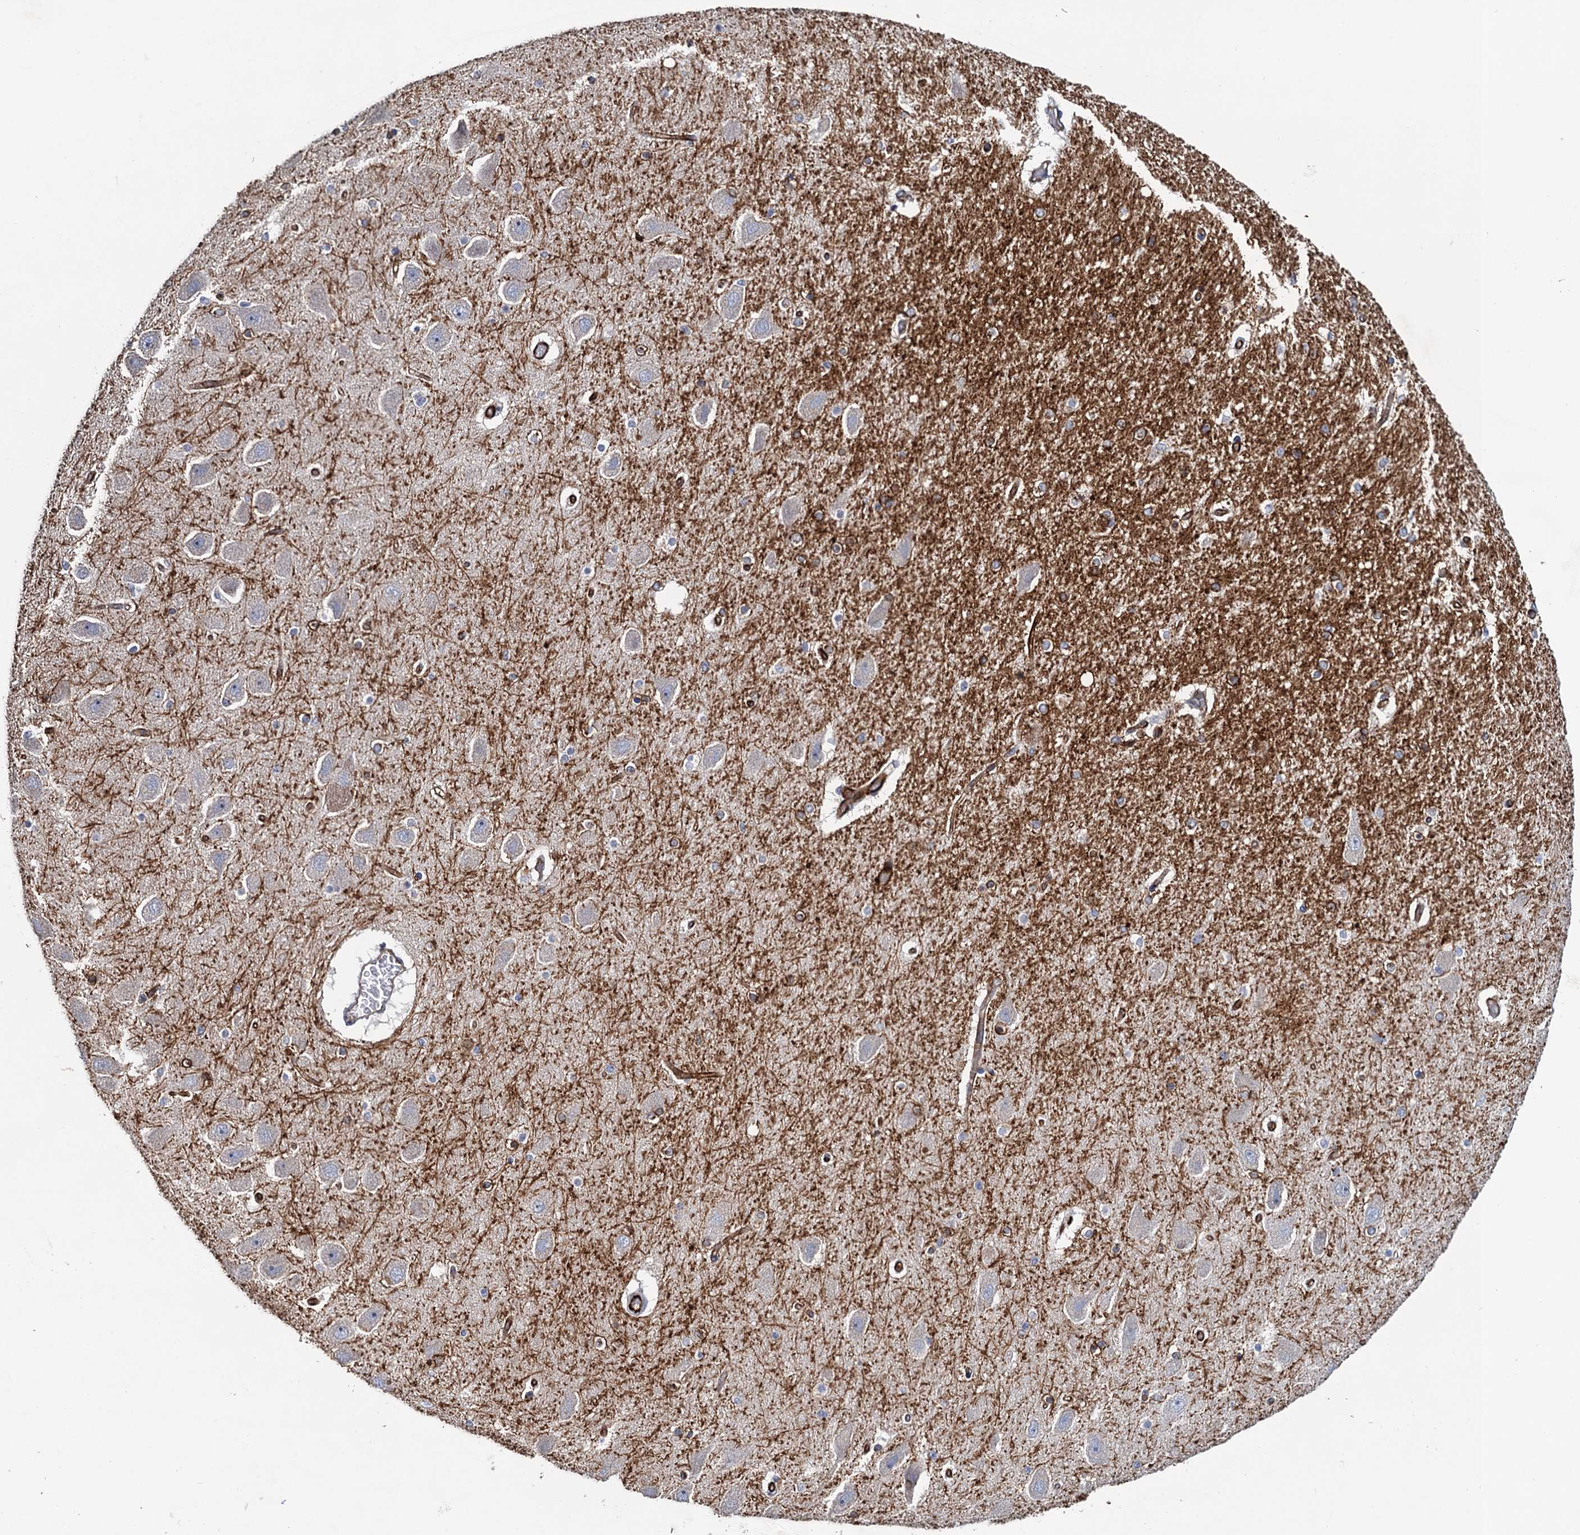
{"staining": {"intensity": "moderate", "quantity": "<25%", "location": "cytoplasmic/membranous"}, "tissue": "hippocampus", "cell_type": "Glial cells", "image_type": "normal", "snomed": [{"axis": "morphology", "description": "Normal tissue, NOS"}, {"axis": "topography", "description": "Hippocampus"}], "caption": "Immunohistochemistry (IHC) micrograph of normal hippocampus: human hippocampus stained using immunohistochemistry (IHC) exhibits low levels of moderate protein expression localized specifically in the cytoplasmic/membranous of glial cells, appearing as a cytoplasmic/membranous brown color.", "gene": "PLLP", "patient": {"sex": "female", "age": 54}}